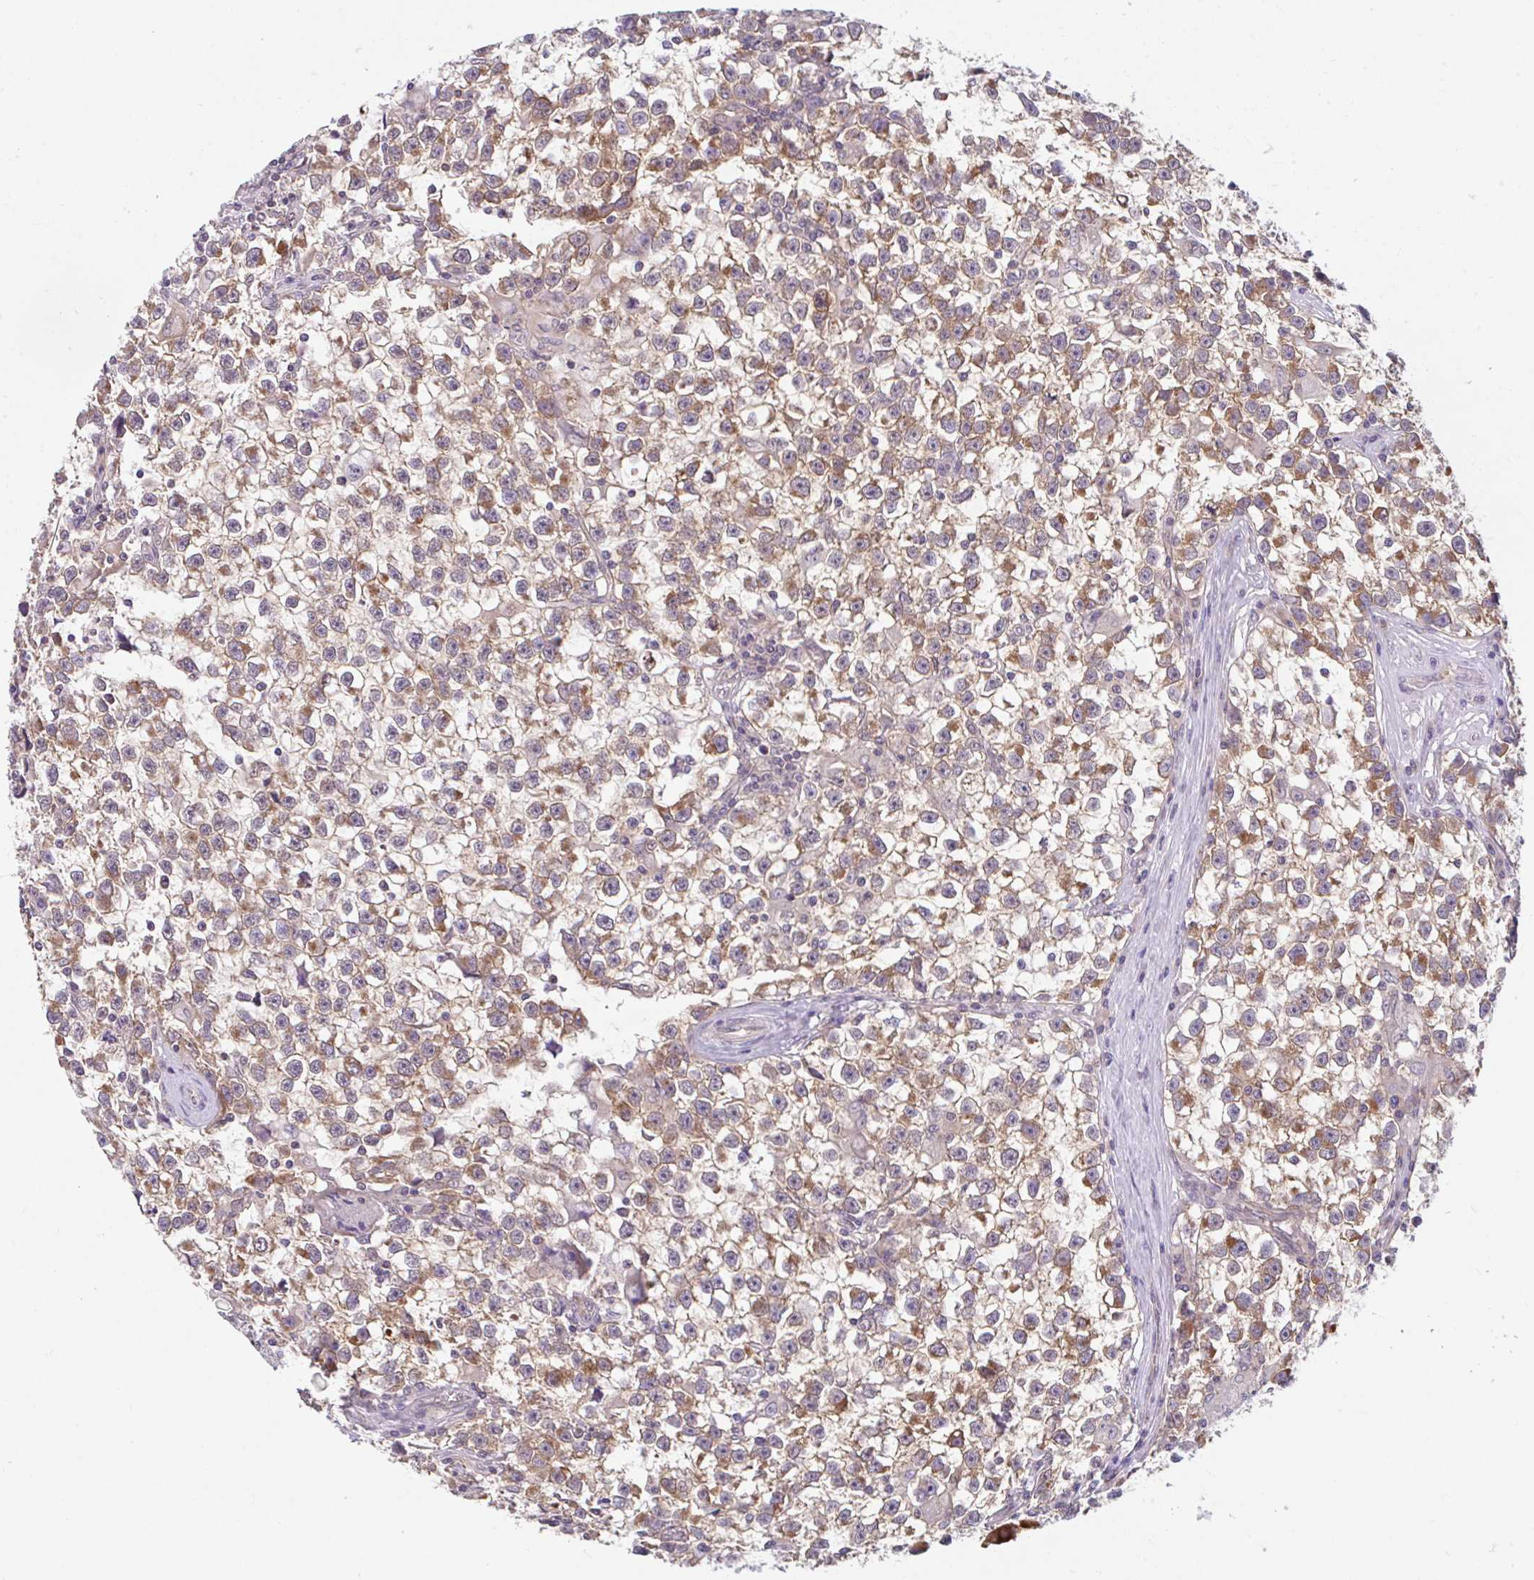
{"staining": {"intensity": "moderate", "quantity": ">75%", "location": "cytoplasmic/membranous"}, "tissue": "testis cancer", "cell_type": "Tumor cells", "image_type": "cancer", "snomed": [{"axis": "morphology", "description": "Seminoma, NOS"}, {"axis": "topography", "description": "Testis"}], "caption": "Brown immunohistochemical staining in seminoma (testis) displays moderate cytoplasmic/membranous positivity in approximately >75% of tumor cells.", "gene": "RALBP1", "patient": {"sex": "male", "age": 31}}